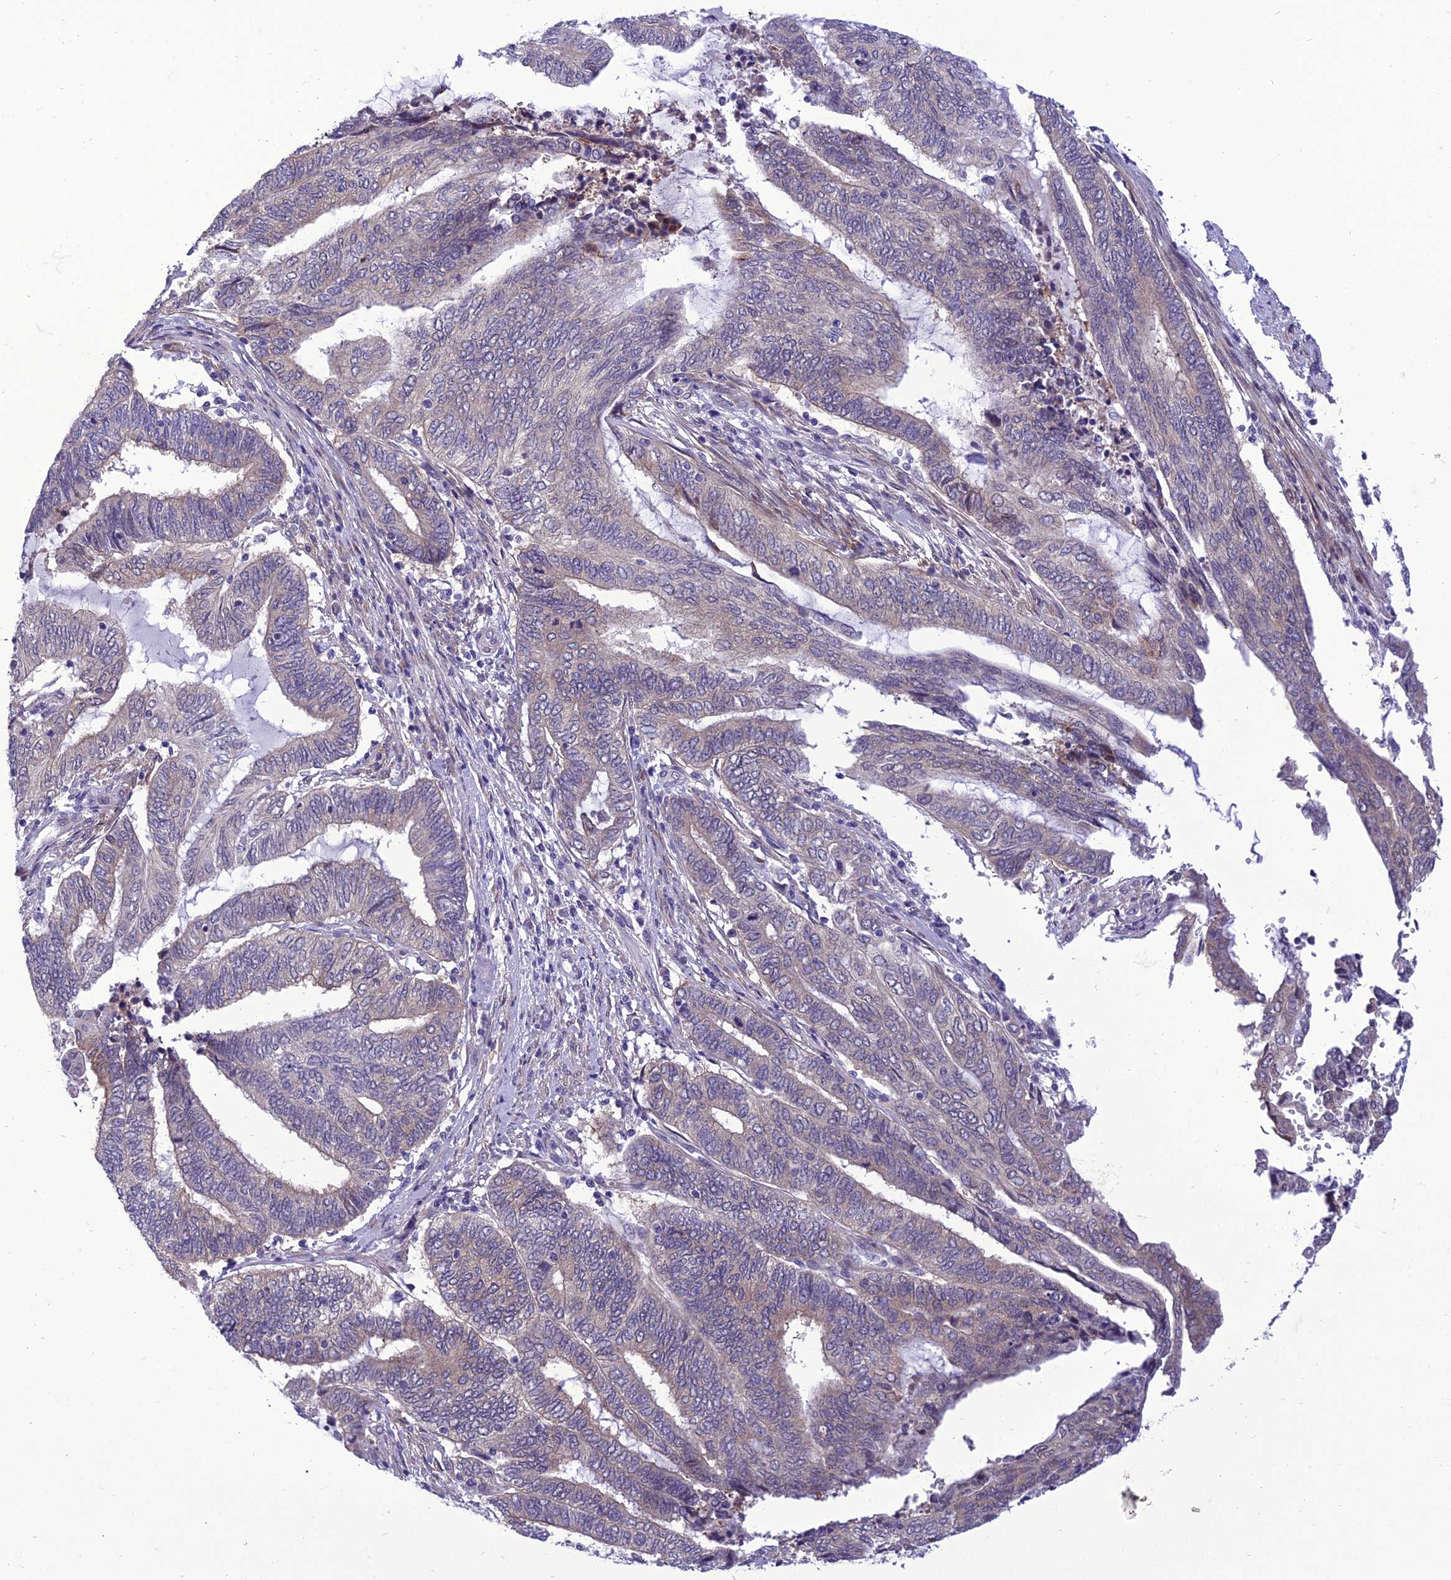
{"staining": {"intensity": "weak", "quantity": "<25%", "location": "cytoplasmic/membranous"}, "tissue": "endometrial cancer", "cell_type": "Tumor cells", "image_type": "cancer", "snomed": [{"axis": "morphology", "description": "Adenocarcinoma, NOS"}, {"axis": "topography", "description": "Uterus"}, {"axis": "topography", "description": "Endometrium"}], "caption": "Immunohistochemistry (IHC) of human endometrial cancer (adenocarcinoma) reveals no expression in tumor cells.", "gene": "GAB4", "patient": {"sex": "female", "age": 70}}